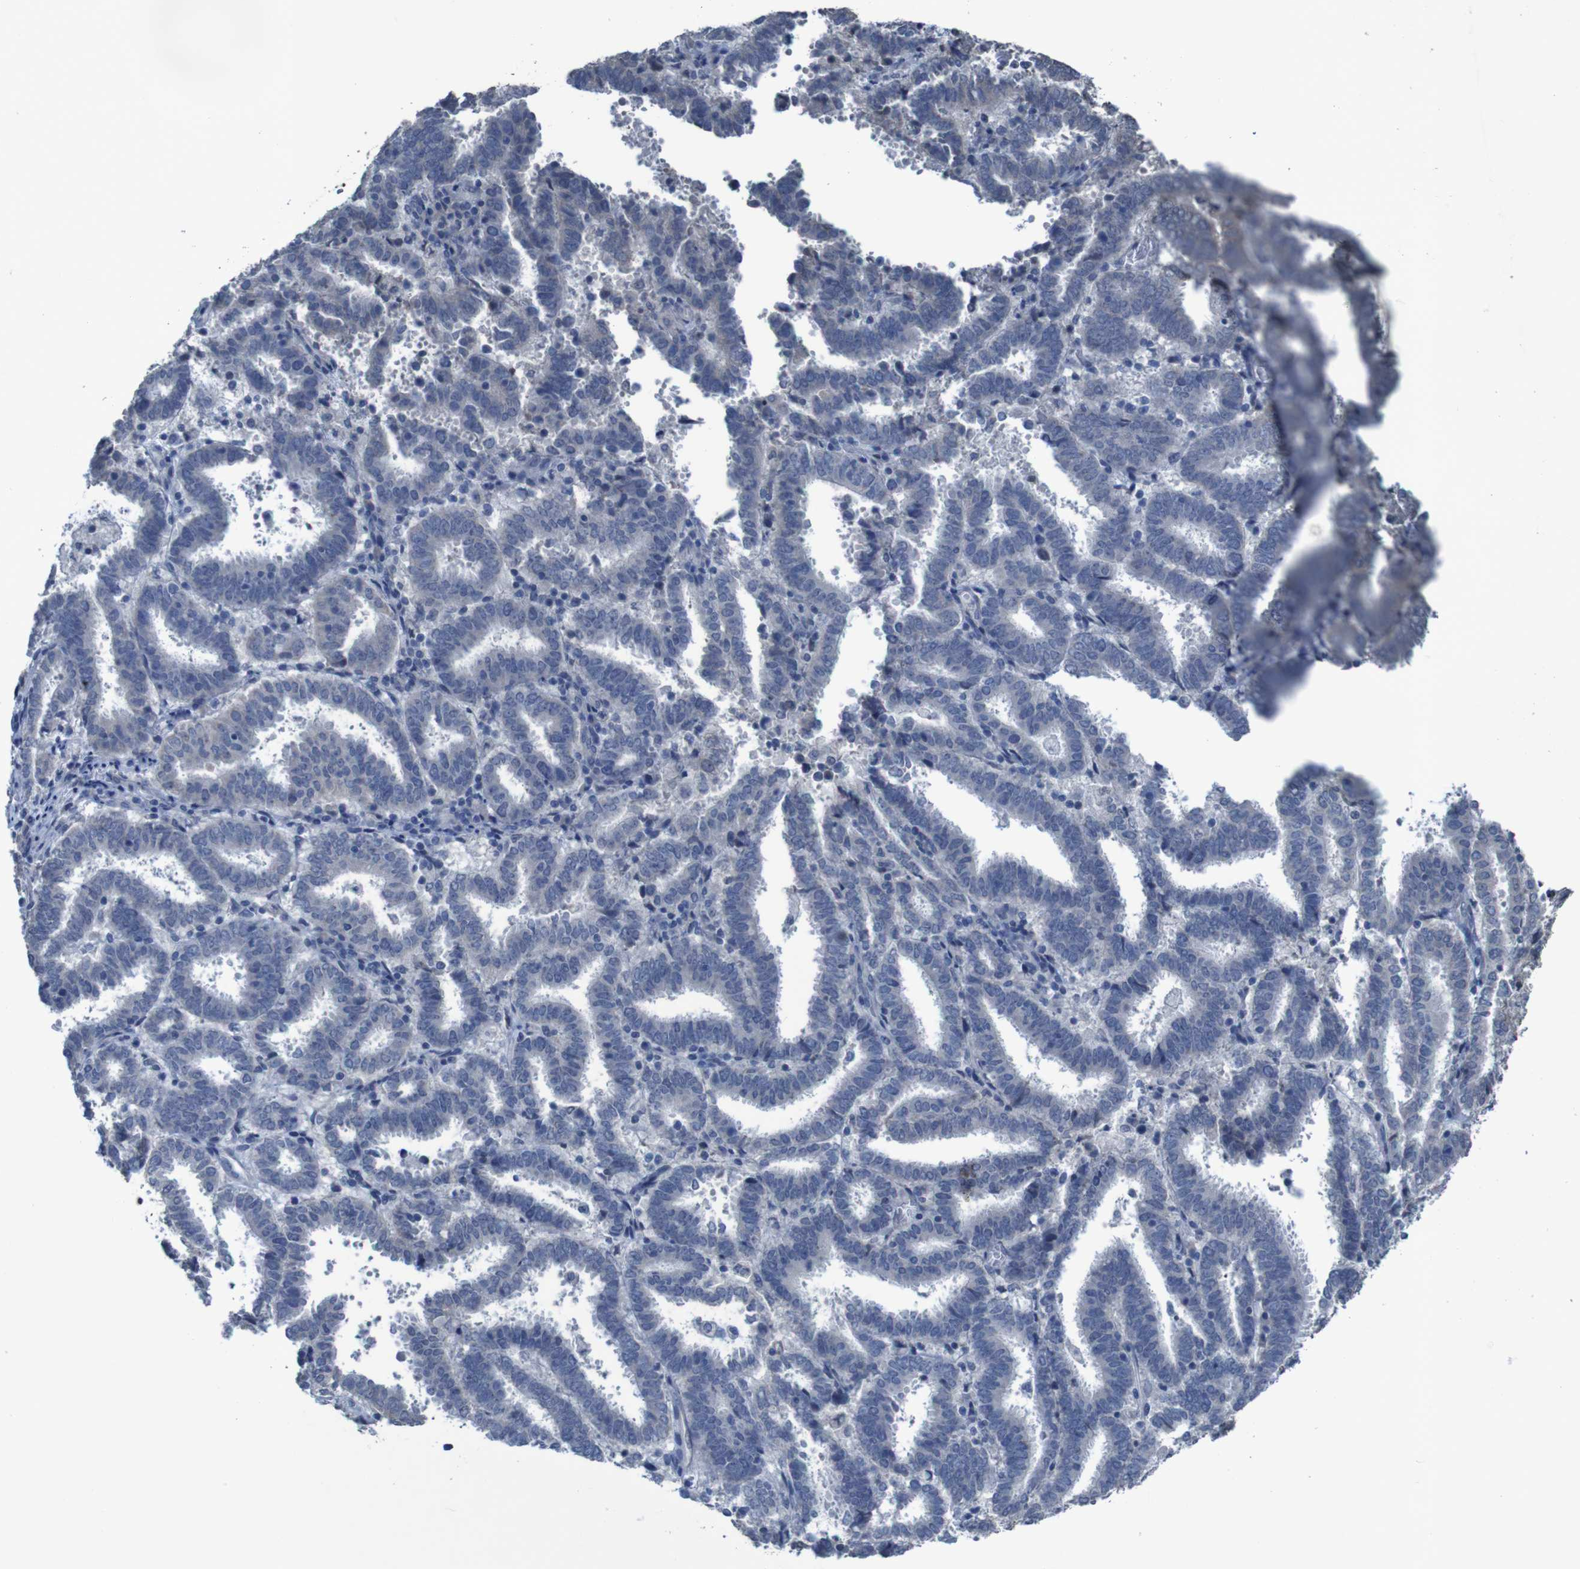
{"staining": {"intensity": "negative", "quantity": "none", "location": "none"}, "tissue": "endometrial cancer", "cell_type": "Tumor cells", "image_type": "cancer", "snomed": [{"axis": "morphology", "description": "Adenocarcinoma, NOS"}, {"axis": "topography", "description": "Uterus"}], "caption": "Human endometrial cancer stained for a protein using immunohistochemistry exhibits no expression in tumor cells.", "gene": "CLDN18", "patient": {"sex": "female", "age": 83}}